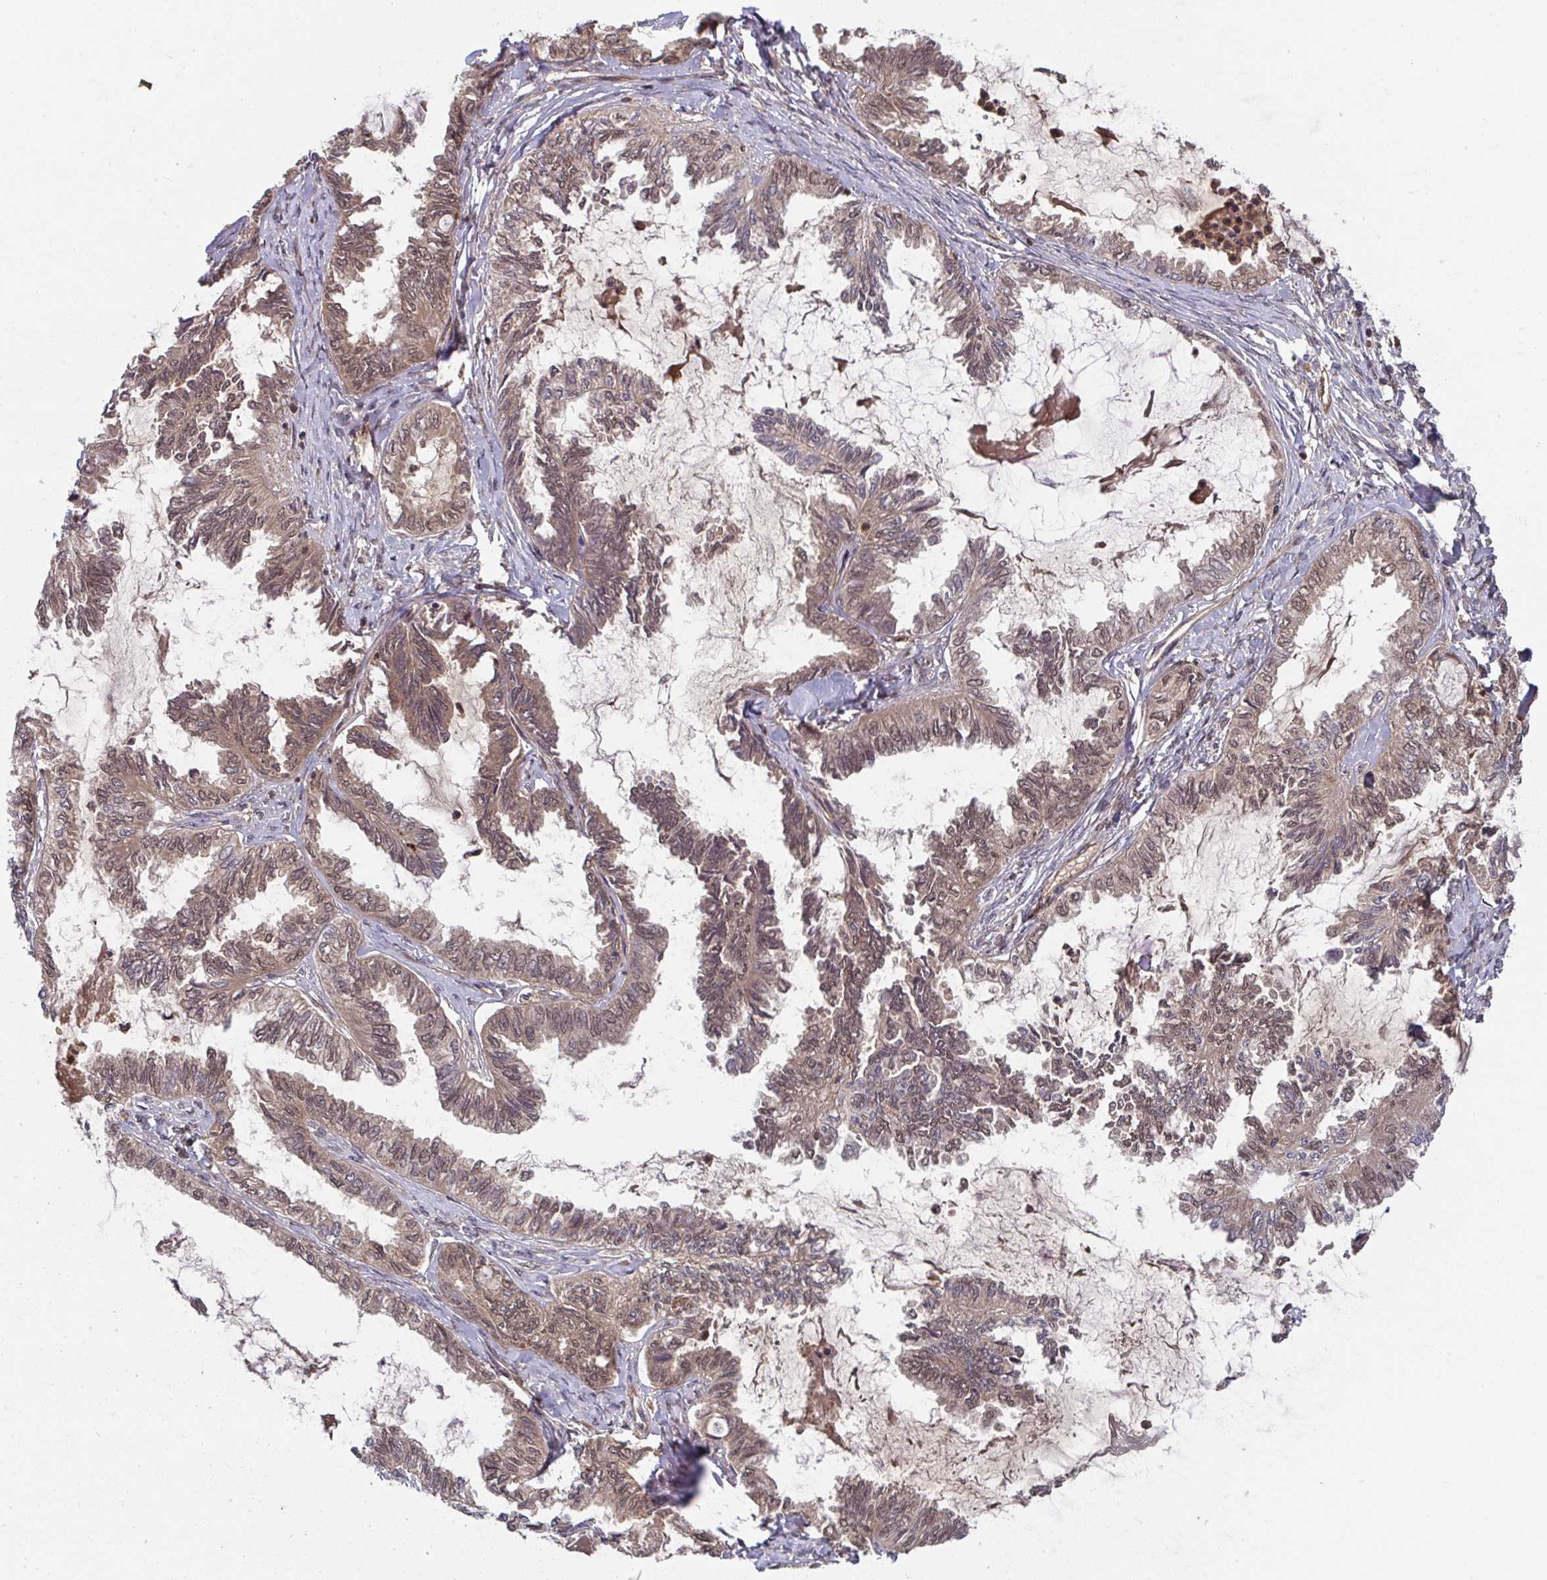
{"staining": {"intensity": "moderate", "quantity": "25%-75%", "location": "cytoplasmic/membranous,nuclear"}, "tissue": "ovarian cancer", "cell_type": "Tumor cells", "image_type": "cancer", "snomed": [{"axis": "morphology", "description": "Carcinoma, endometroid"}, {"axis": "topography", "description": "Ovary"}], "caption": "Immunohistochemical staining of ovarian cancer (endometroid carcinoma) reveals moderate cytoplasmic/membranous and nuclear protein positivity in approximately 25%-75% of tumor cells. (Stains: DAB (3,3'-diaminobenzidine) in brown, nuclei in blue, Microscopy: brightfield microscopy at high magnification).", "gene": "TIGAR", "patient": {"sex": "female", "age": 70}}